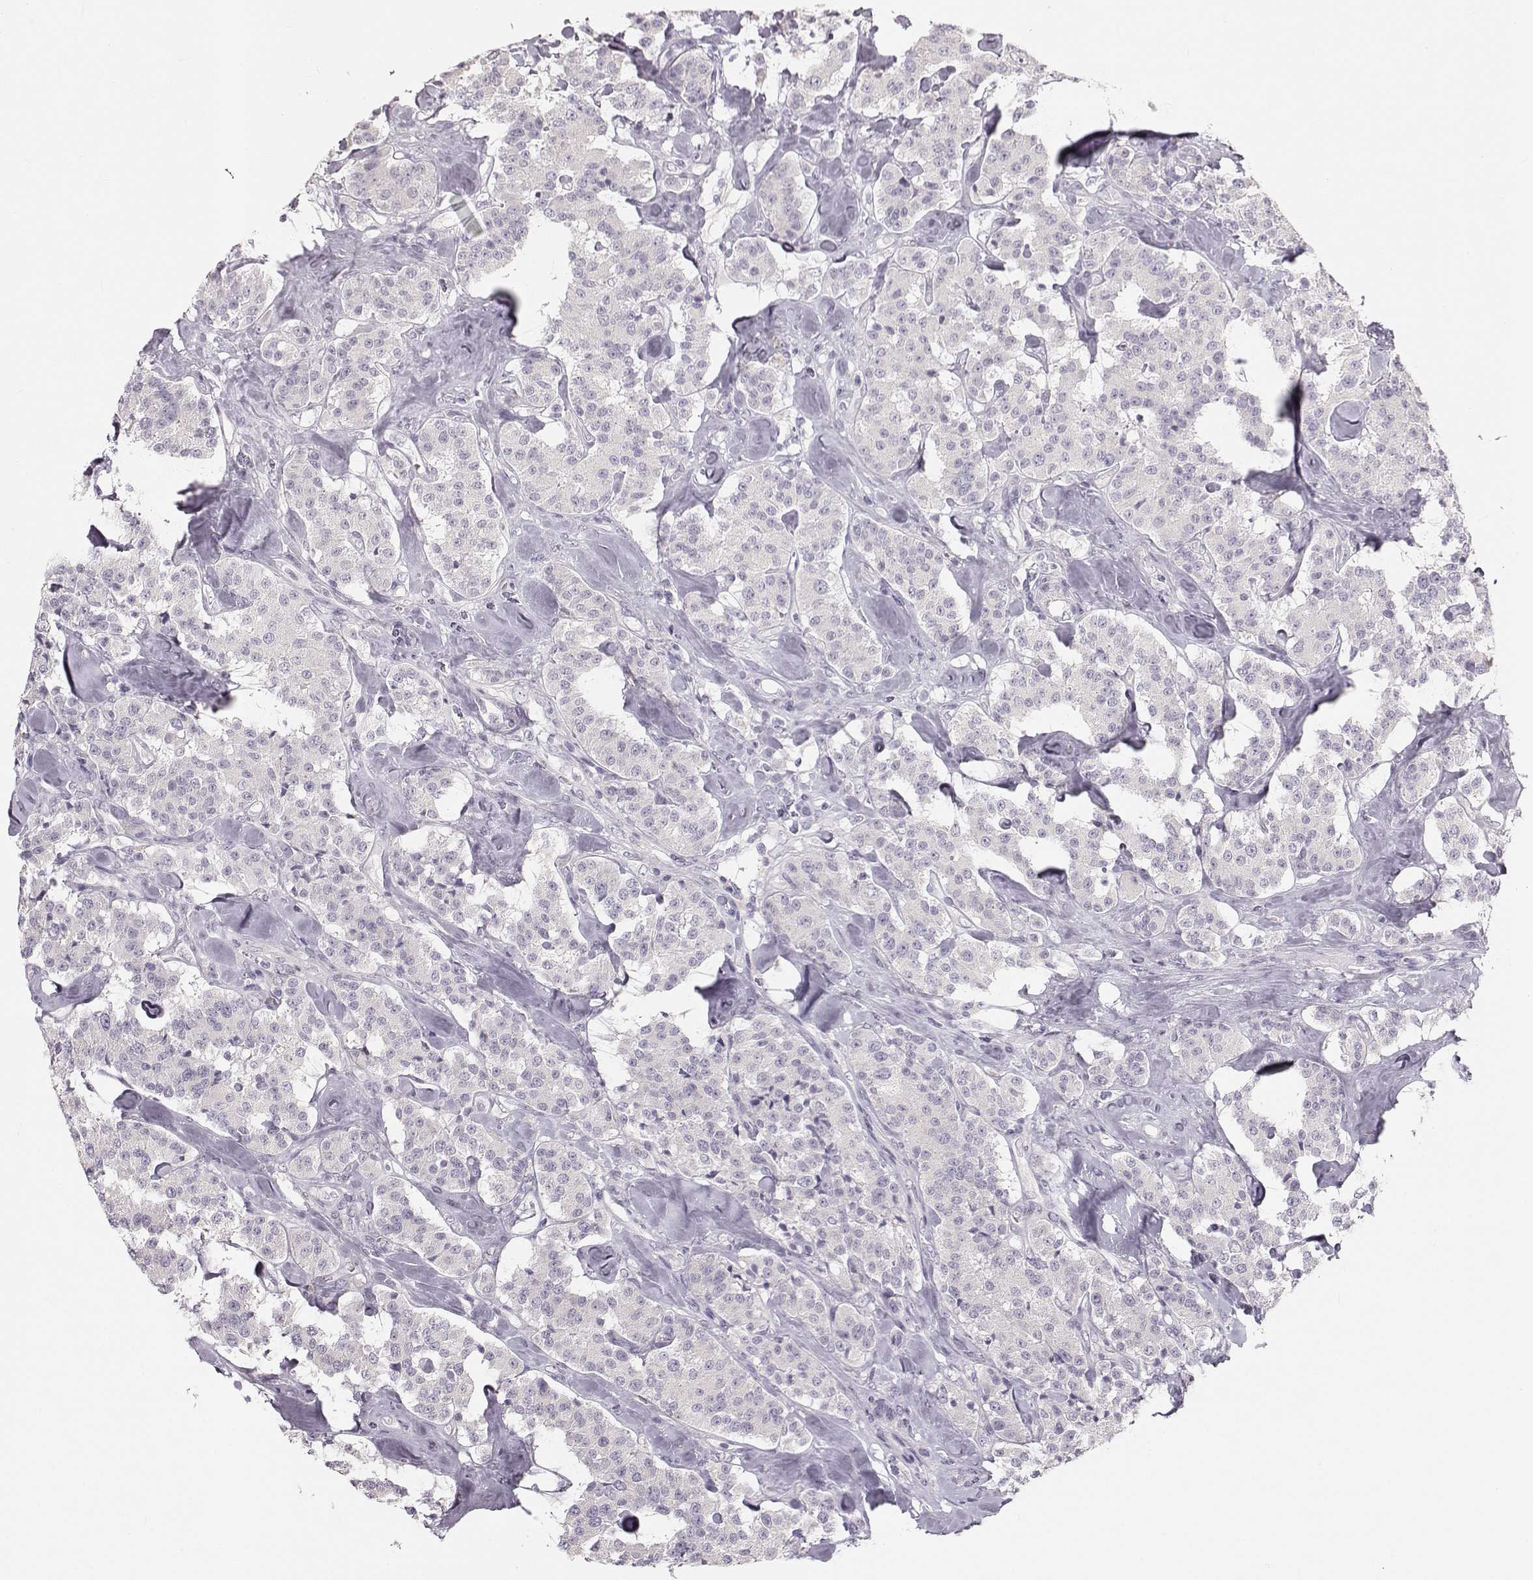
{"staining": {"intensity": "negative", "quantity": "none", "location": "none"}, "tissue": "carcinoid", "cell_type": "Tumor cells", "image_type": "cancer", "snomed": [{"axis": "morphology", "description": "Carcinoid, malignant, NOS"}, {"axis": "topography", "description": "Pancreas"}], "caption": "Human carcinoid (malignant) stained for a protein using IHC displays no positivity in tumor cells.", "gene": "OIP5", "patient": {"sex": "male", "age": 41}}